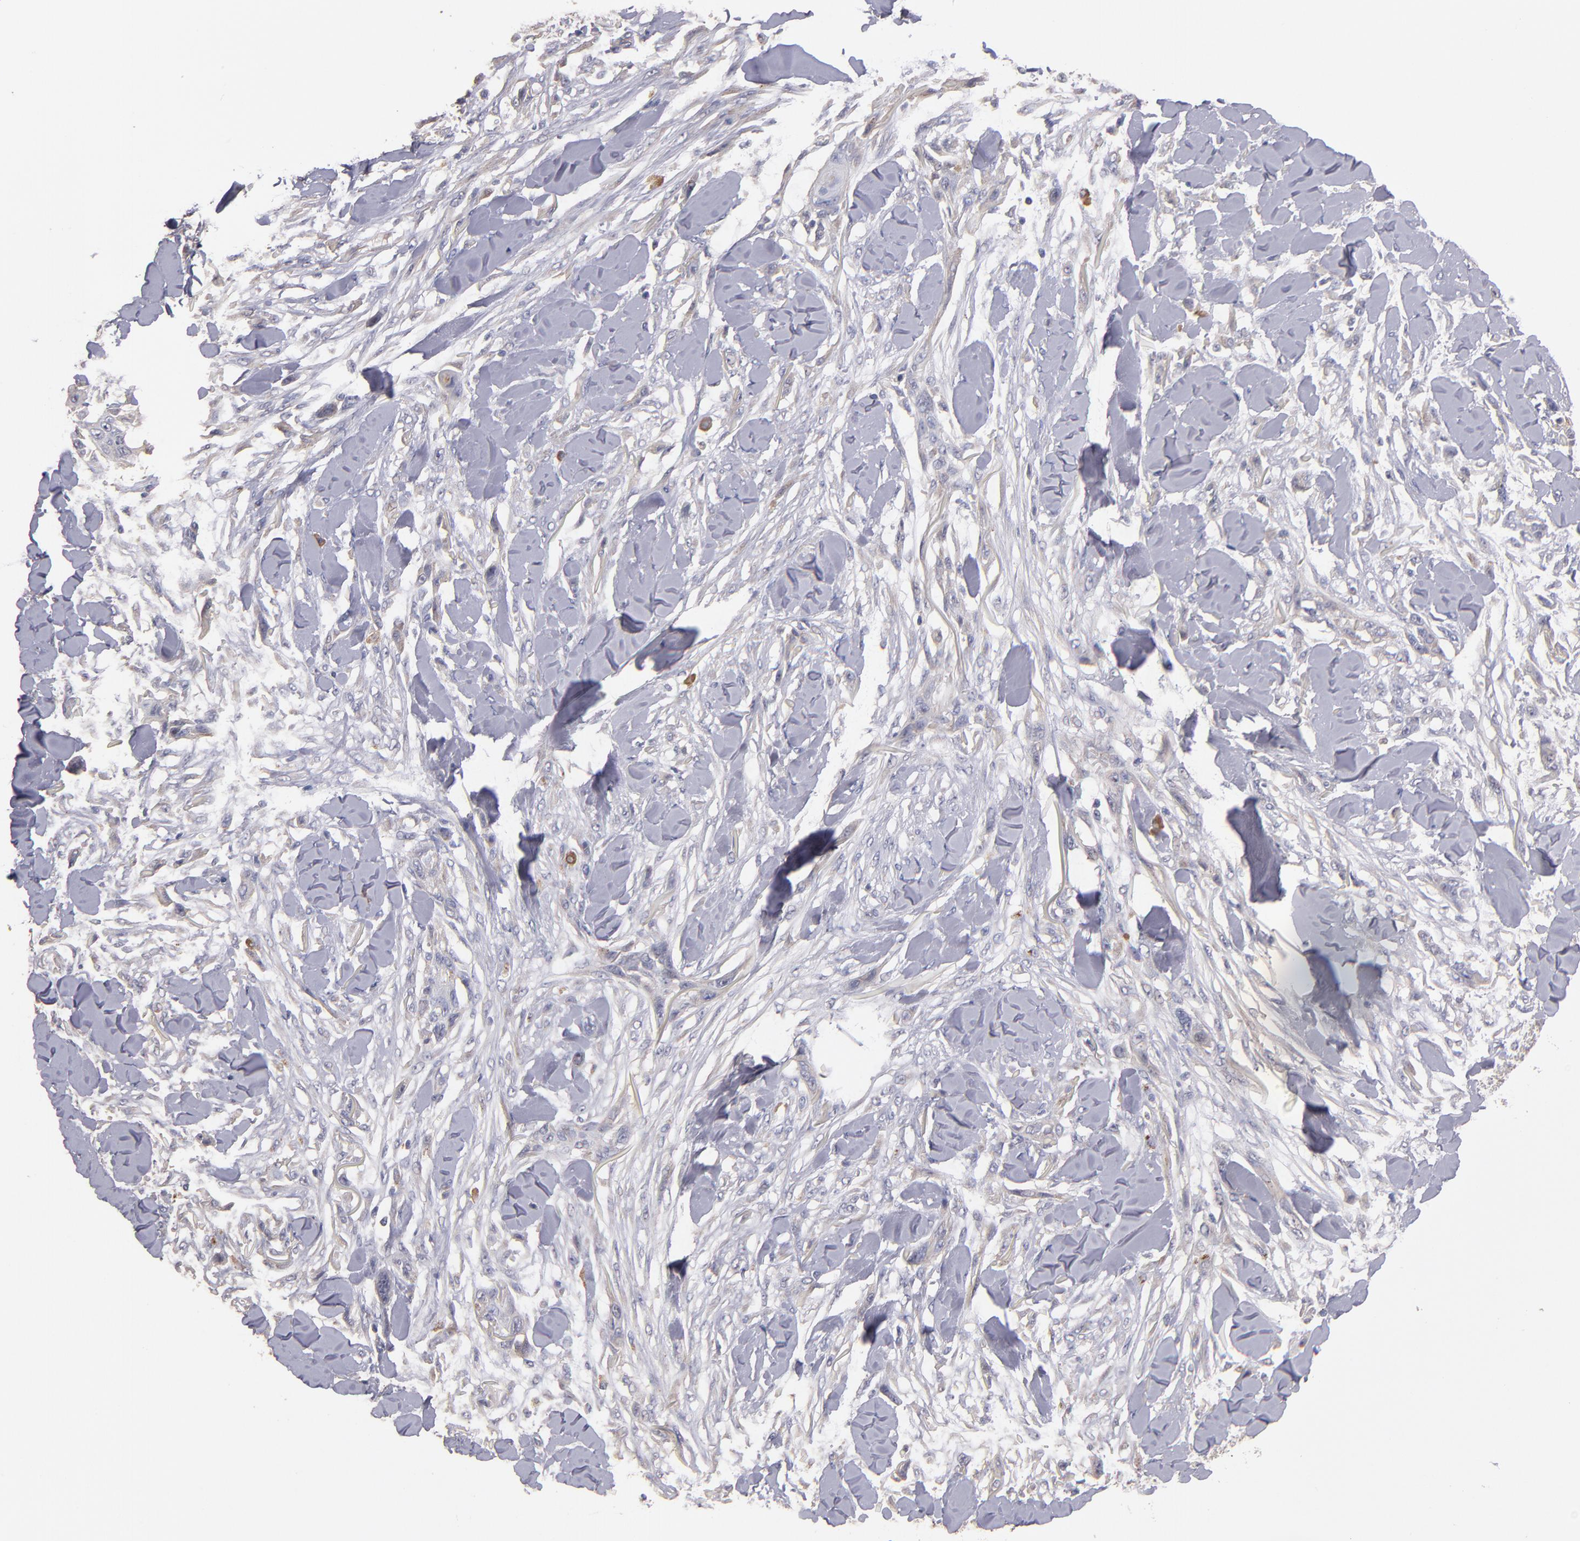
{"staining": {"intensity": "weak", "quantity": "<25%", "location": "cytoplasmic/membranous"}, "tissue": "skin cancer", "cell_type": "Tumor cells", "image_type": "cancer", "snomed": [{"axis": "morphology", "description": "Squamous cell carcinoma, NOS"}, {"axis": "topography", "description": "Skin"}], "caption": "This histopathology image is of skin cancer stained with IHC to label a protein in brown with the nuclei are counter-stained blue. There is no expression in tumor cells. (Brightfield microscopy of DAB immunohistochemistry (IHC) at high magnification).", "gene": "MAGEE1", "patient": {"sex": "female", "age": 59}}